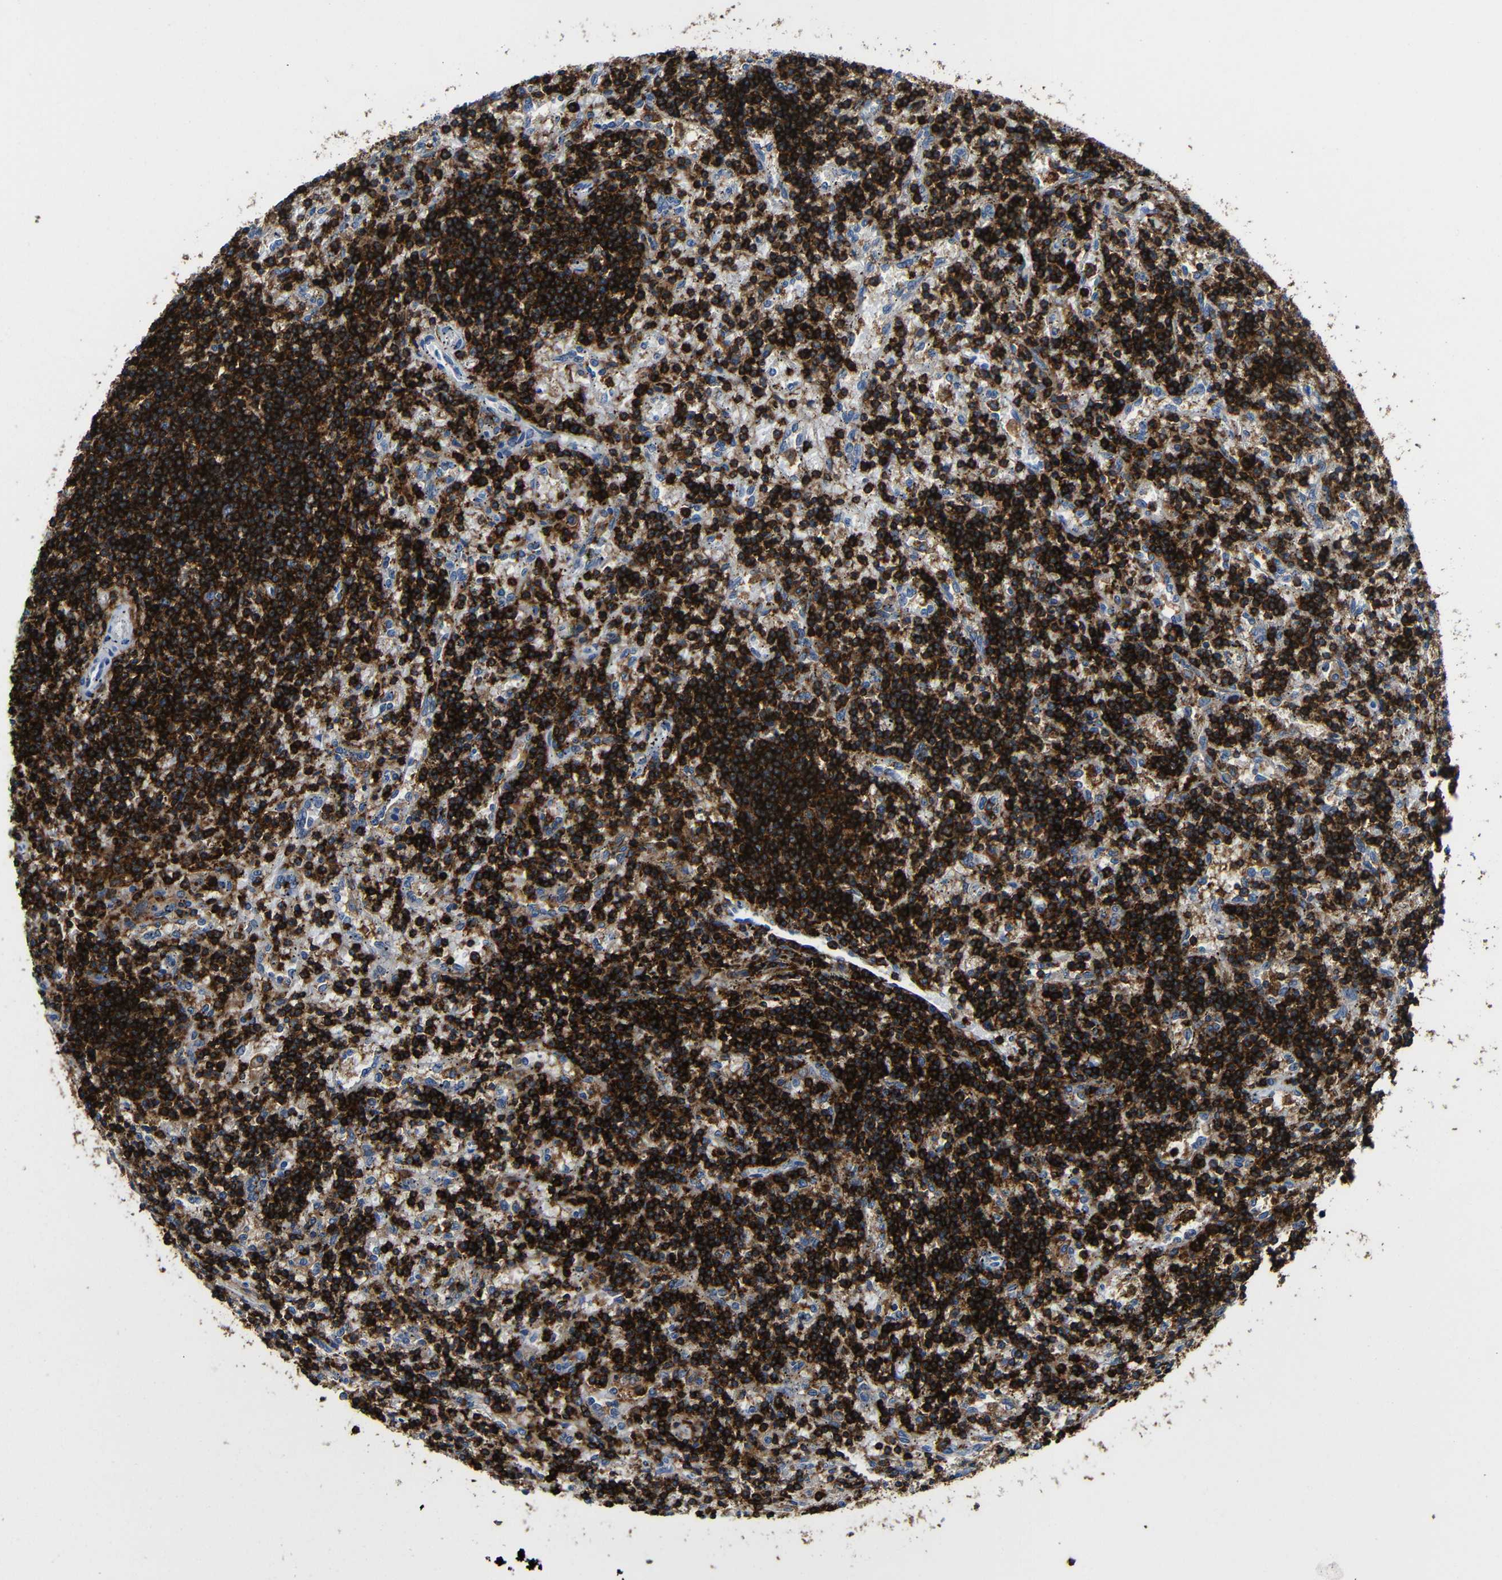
{"staining": {"intensity": "strong", "quantity": ">75%", "location": "cytoplasmic/membranous"}, "tissue": "lymphoma", "cell_type": "Tumor cells", "image_type": "cancer", "snomed": [{"axis": "morphology", "description": "Malignant lymphoma, non-Hodgkin's type, Low grade"}, {"axis": "topography", "description": "Spleen"}], "caption": "An immunohistochemistry micrograph of neoplastic tissue is shown. Protein staining in brown highlights strong cytoplasmic/membranous positivity in lymphoma within tumor cells.", "gene": "P2RY12", "patient": {"sex": "male", "age": 76}}